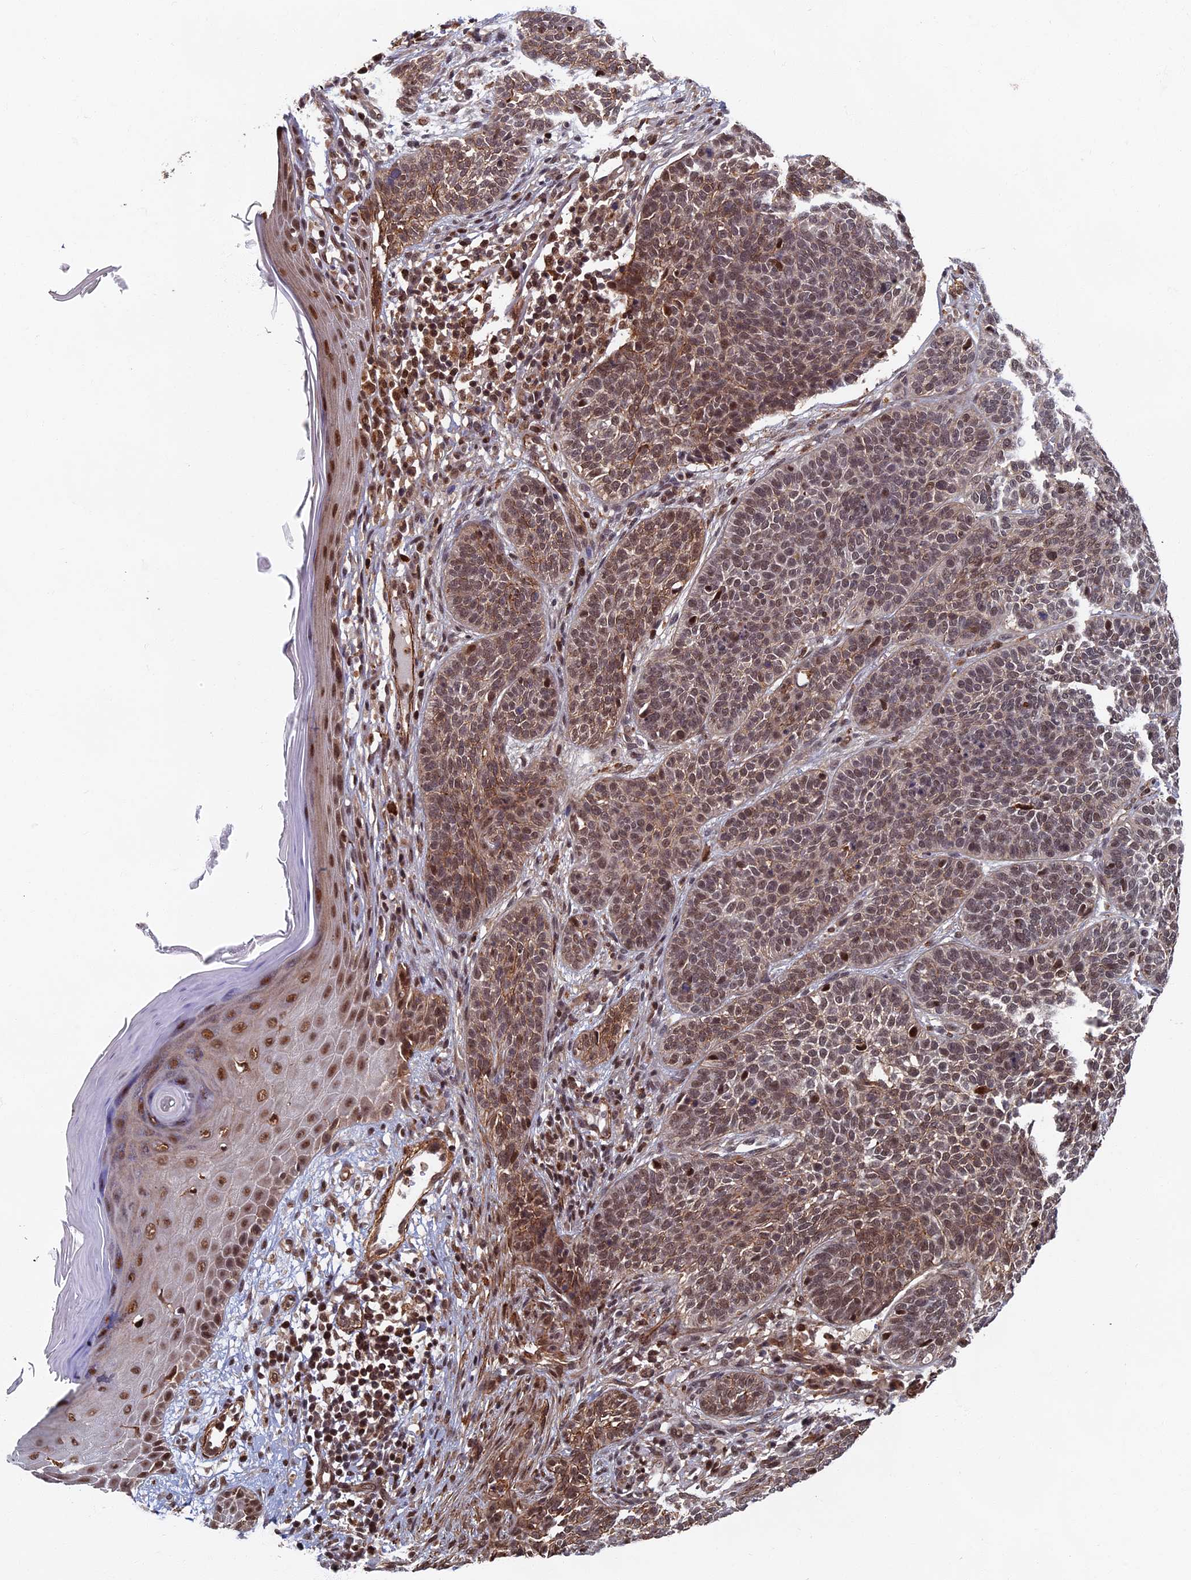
{"staining": {"intensity": "weak", "quantity": ">75%", "location": "cytoplasmic/membranous,nuclear"}, "tissue": "skin cancer", "cell_type": "Tumor cells", "image_type": "cancer", "snomed": [{"axis": "morphology", "description": "Basal cell carcinoma"}, {"axis": "topography", "description": "Skin"}], "caption": "An immunohistochemistry image of neoplastic tissue is shown. Protein staining in brown labels weak cytoplasmic/membranous and nuclear positivity in skin cancer within tumor cells. (IHC, brightfield microscopy, high magnification).", "gene": "CTDP1", "patient": {"sex": "male", "age": 85}}